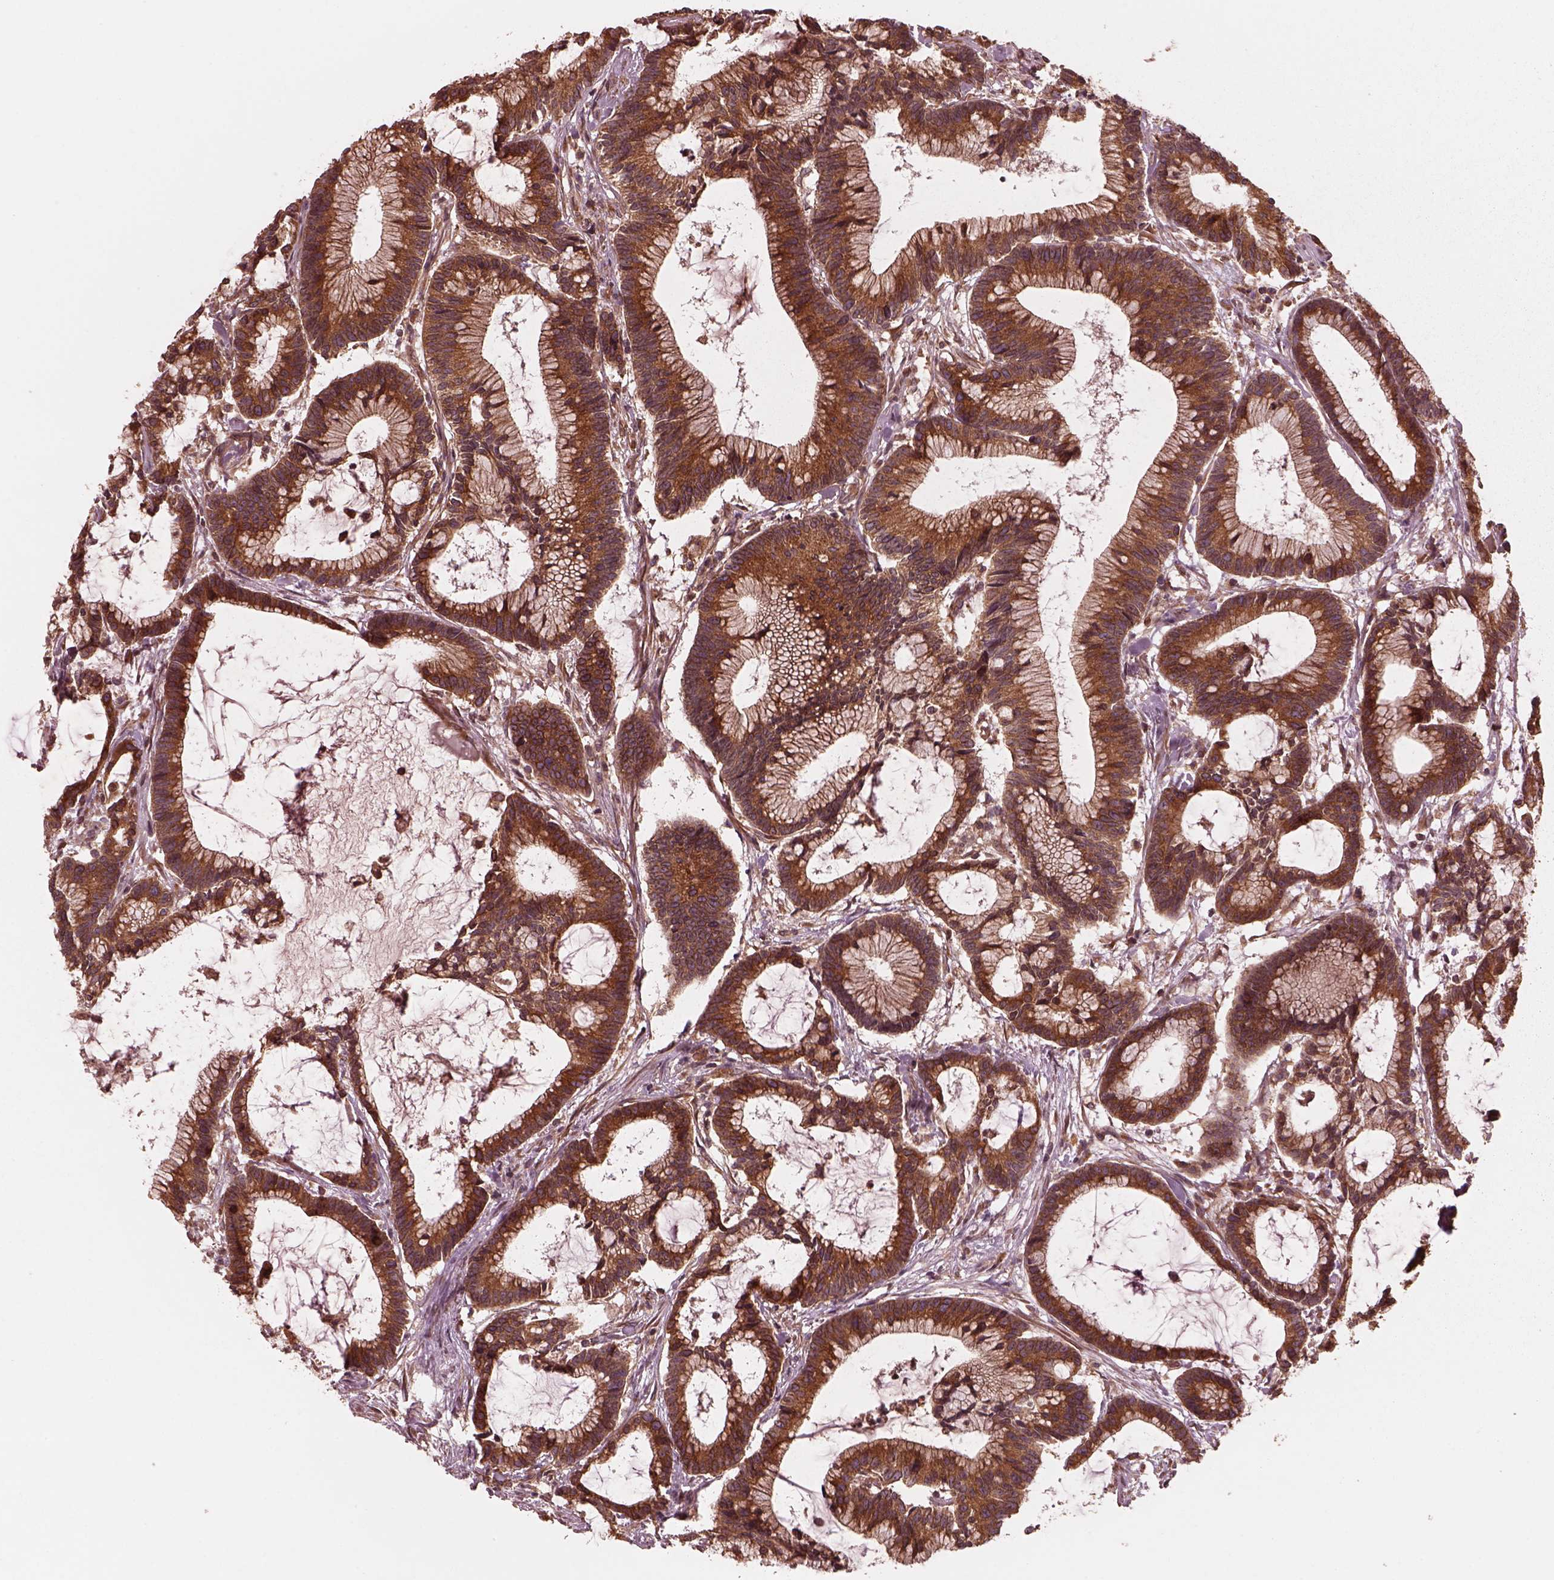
{"staining": {"intensity": "strong", "quantity": ">75%", "location": "cytoplasmic/membranous"}, "tissue": "colorectal cancer", "cell_type": "Tumor cells", "image_type": "cancer", "snomed": [{"axis": "morphology", "description": "Adenocarcinoma, NOS"}, {"axis": "topography", "description": "Colon"}], "caption": "Adenocarcinoma (colorectal) stained for a protein (brown) reveals strong cytoplasmic/membranous positive expression in about >75% of tumor cells.", "gene": "PIK3R2", "patient": {"sex": "female", "age": 78}}